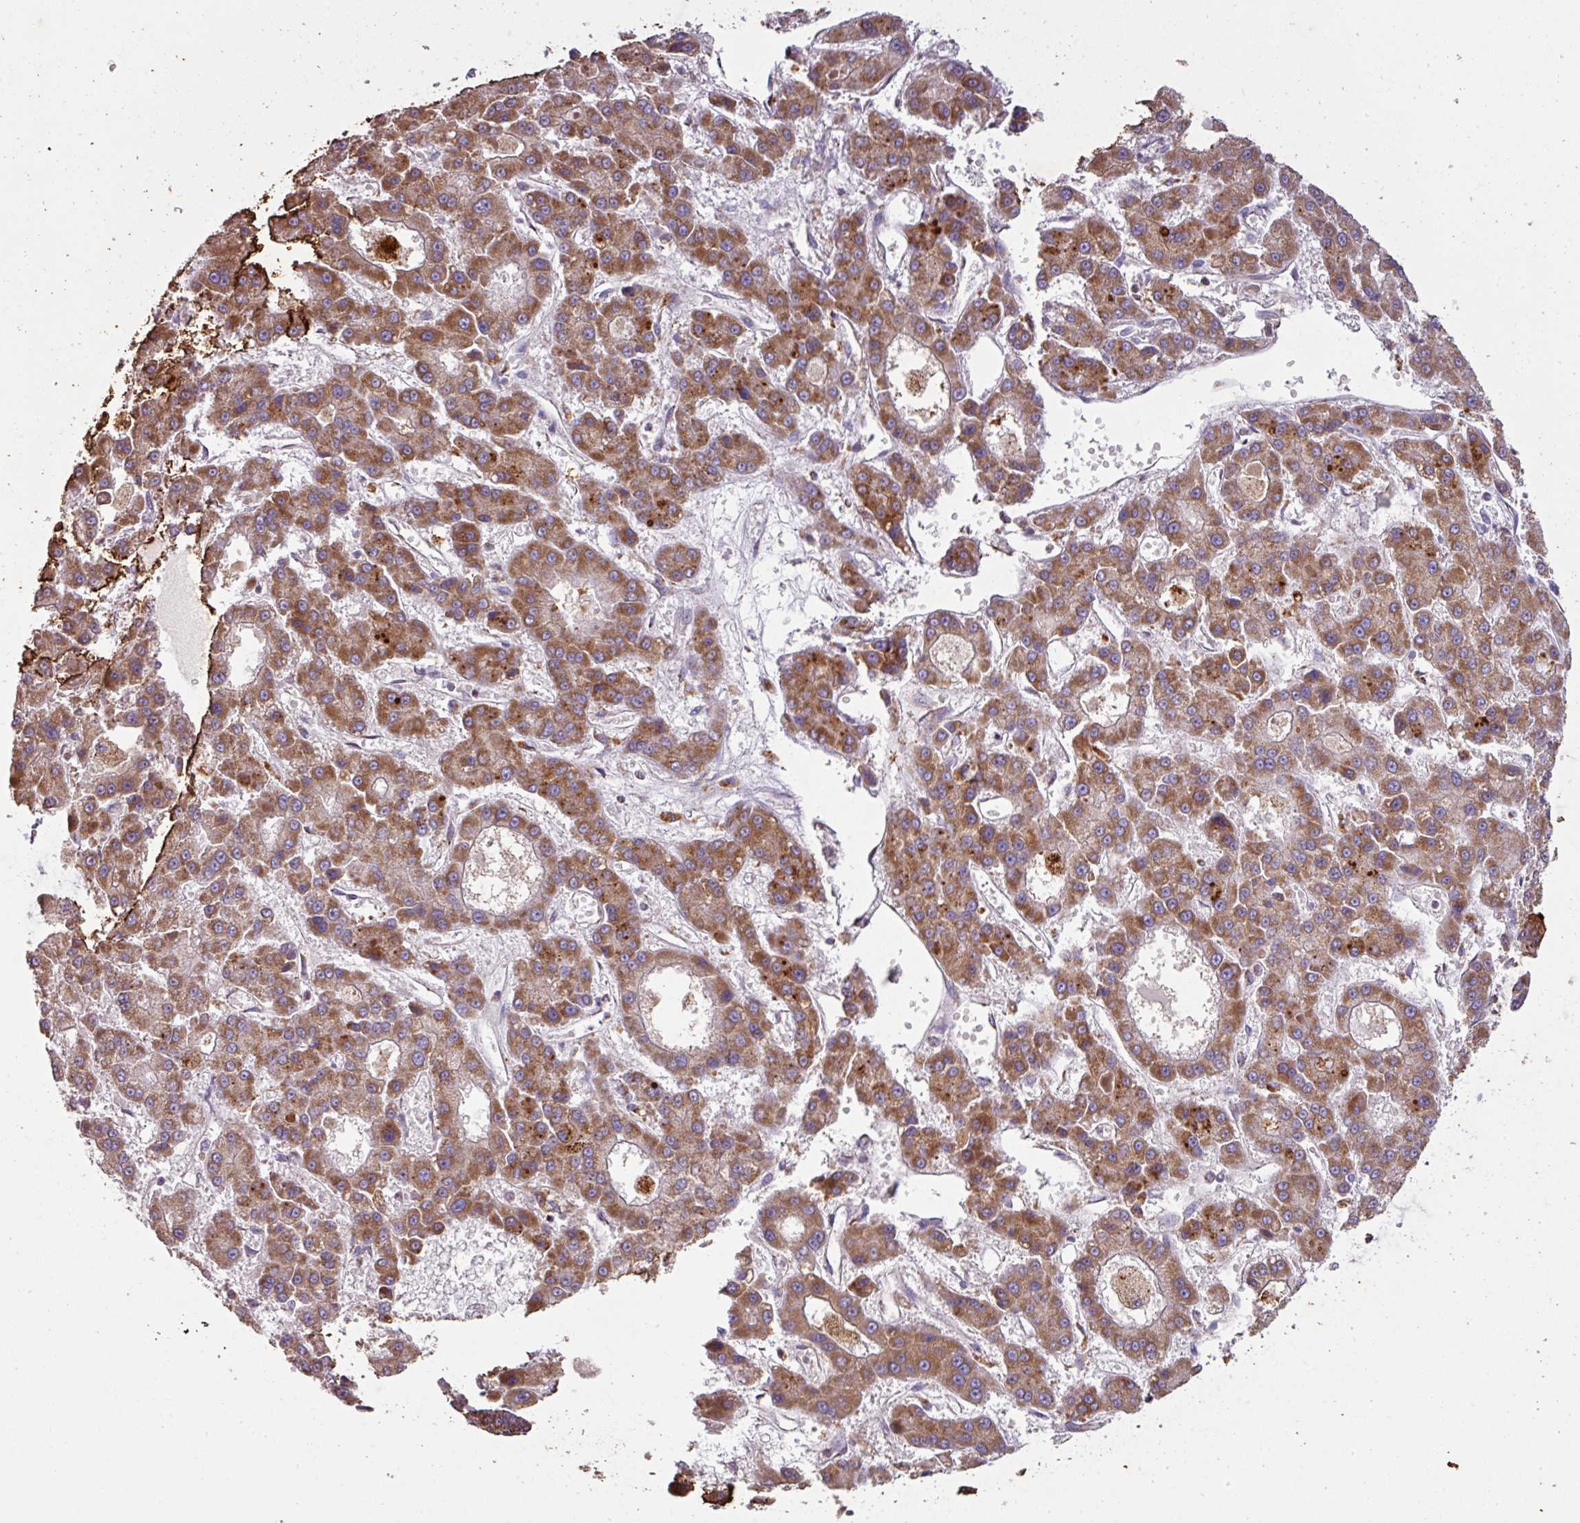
{"staining": {"intensity": "moderate", "quantity": ">75%", "location": "cytoplasmic/membranous"}, "tissue": "liver cancer", "cell_type": "Tumor cells", "image_type": "cancer", "snomed": [{"axis": "morphology", "description": "Carcinoma, Hepatocellular, NOS"}, {"axis": "topography", "description": "Liver"}], "caption": "Liver cancer (hepatocellular carcinoma) tissue demonstrates moderate cytoplasmic/membranous positivity in about >75% of tumor cells", "gene": "SQOR", "patient": {"sex": "male", "age": 70}}